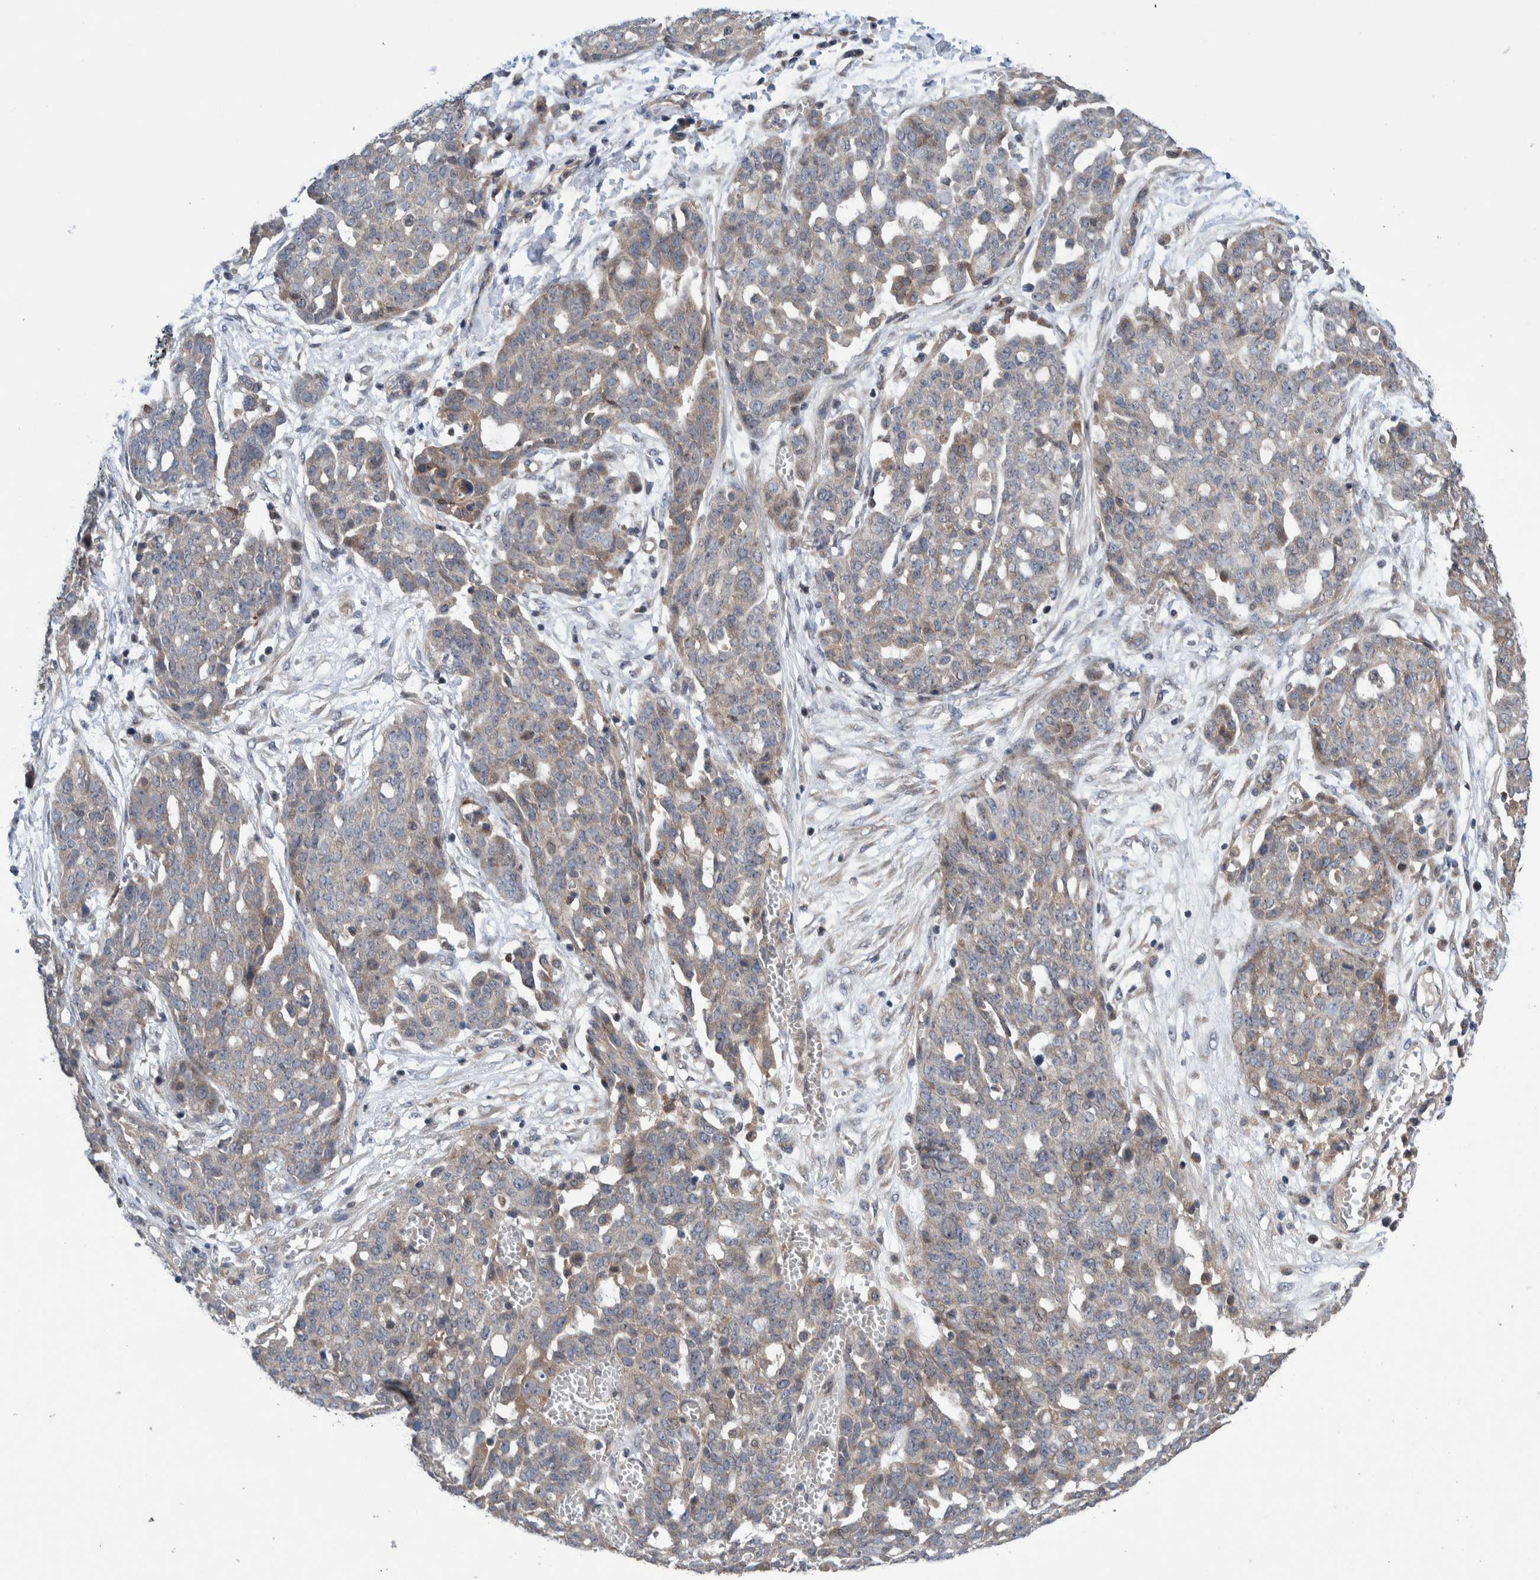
{"staining": {"intensity": "weak", "quantity": "25%-75%", "location": "cytoplasmic/membranous"}, "tissue": "ovarian cancer", "cell_type": "Tumor cells", "image_type": "cancer", "snomed": [{"axis": "morphology", "description": "Cystadenocarcinoma, serous, NOS"}, {"axis": "topography", "description": "Soft tissue"}, {"axis": "topography", "description": "Ovary"}], "caption": "Protein analysis of ovarian serous cystadenocarcinoma tissue reveals weak cytoplasmic/membranous expression in approximately 25%-75% of tumor cells.", "gene": "PIK3R6", "patient": {"sex": "female", "age": 57}}